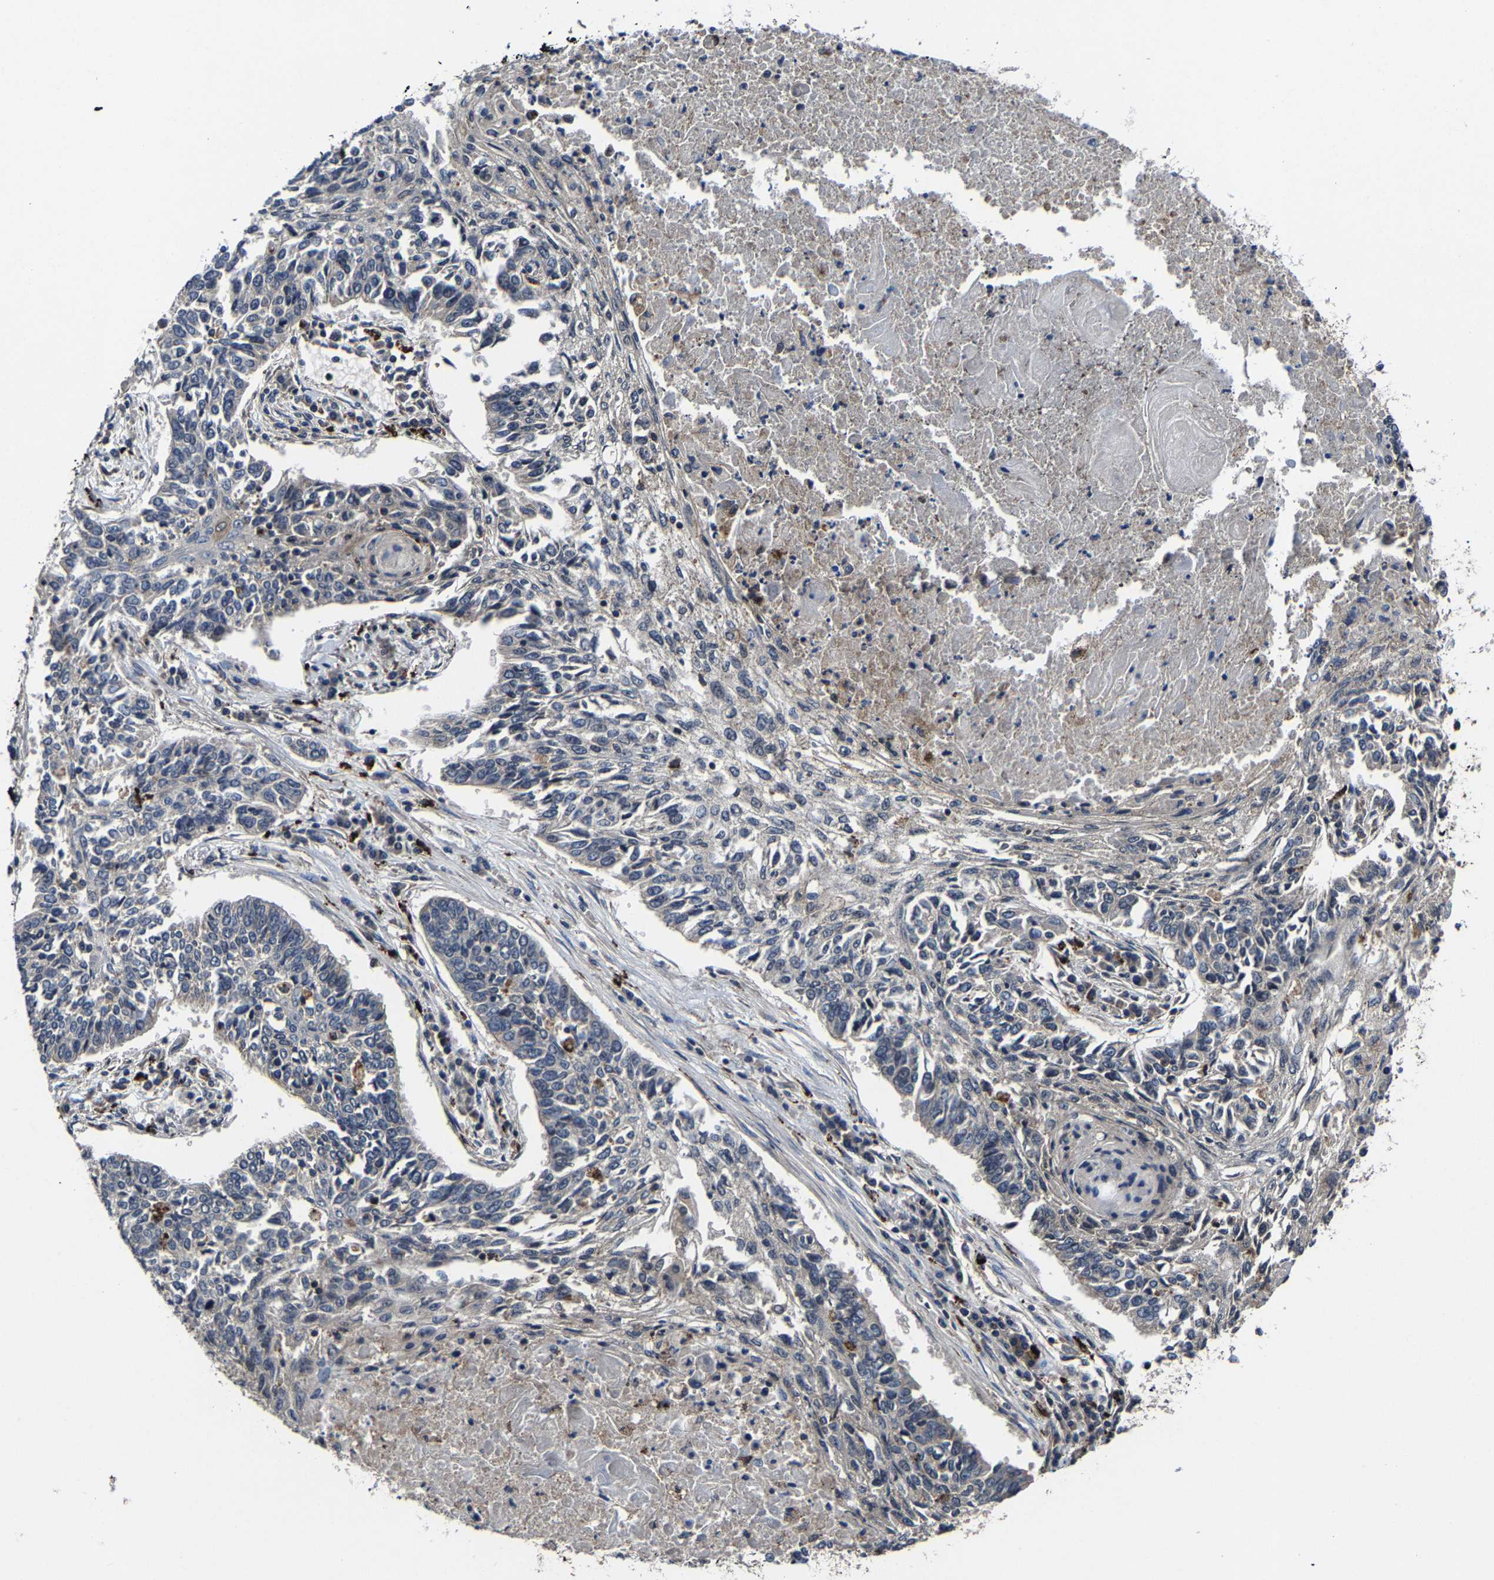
{"staining": {"intensity": "negative", "quantity": "none", "location": "none"}, "tissue": "lung cancer", "cell_type": "Tumor cells", "image_type": "cancer", "snomed": [{"axis": "morphology", "description": "Normal tissue, NOS"}, {"axis": "morphology", "description": "Squamous cell carcinoma, NOS"}, {"axis": "topography", "description": "Cartilage tissue"}, {"axis": "topography", "description": "Bronchus"}, {"axis": "topography", "description": "Lung"}], "caption": "Tumor cells are negative for brown protein staining in lung cancer.", "gene": "ZCCHC7", "patient": {"sex": "female", "age": 49}}